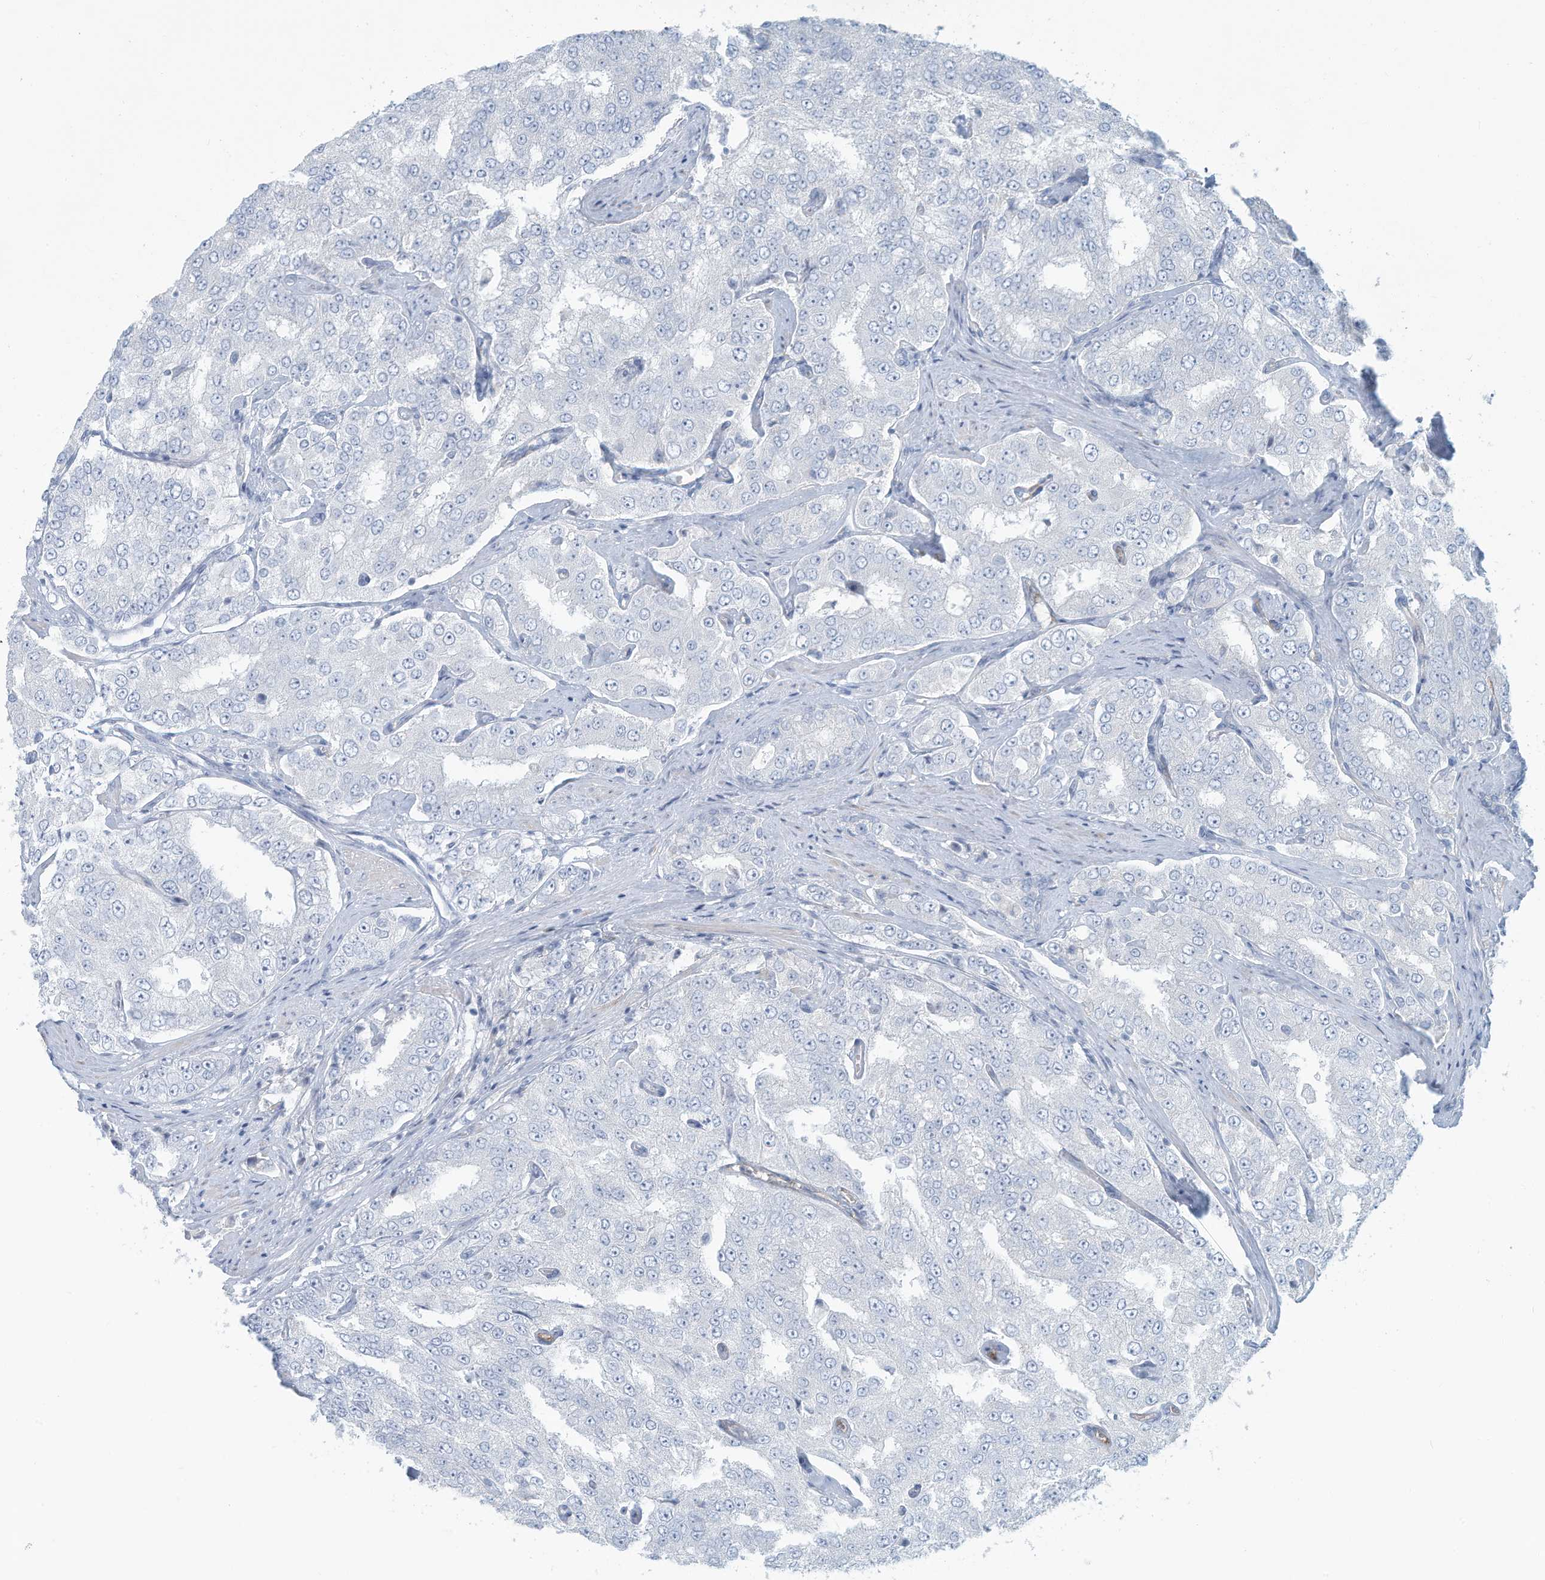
{"staining": {"intensity": "negative", "quantity": "none", "location": "none"}, "tissue": "prostate cancer", "cell_type": "Tumor cells", "image_type": "cancer", "snomed": [{"axis": "morphology", "description": "Adenocarcinoma, High grade"}, {"axis": "topography", "description": "Prostate"}], "caption": "A histopathology image of human prostate cancer is negative for staining in tumor cells. The staining was performed using DAB to visualize the protein expression in brown, while the nuclei were stained in blue with hematoxylin (Magnification: 20x).", "gene": "ERI2", "patient": {"sex": "male", "age": 58}}